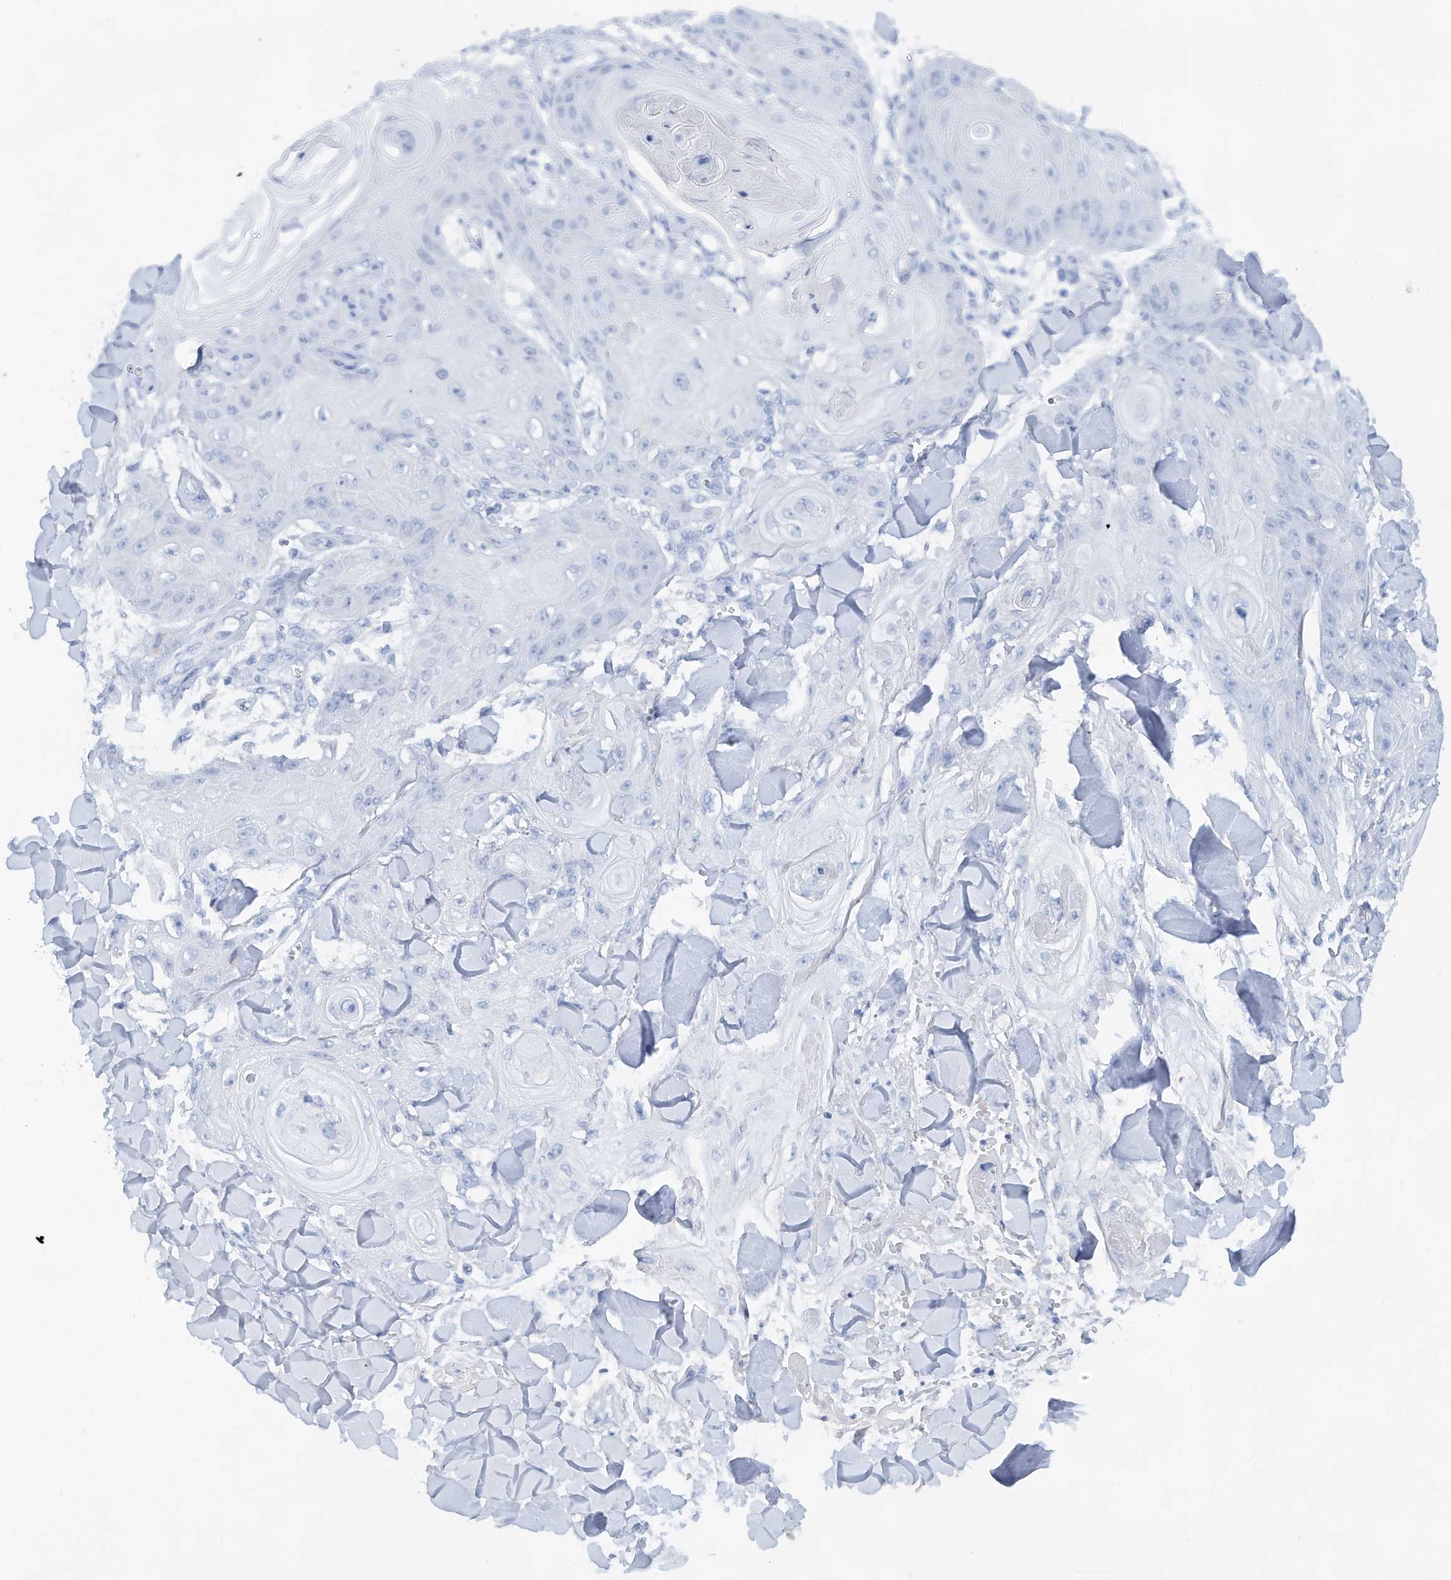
{"staining": {"intensity": "negative", "quantity": "none", "location": "none"}, "tissue": "skin cancer", "cell_type": "Tumor cells", "image_type": "cancer", "snomed": [{"axis": "morphology", "description": "Squamous cell carcinoma, NOS"}, {"axis": "topography", "description": "Skin"}], "caption": "This is an IHC photomicrograph of skin squamous cell carcinoma. There is no positivity in tumor cells.", "gene": "HAS3", "patient": {"sex": "male", "age": 74}}